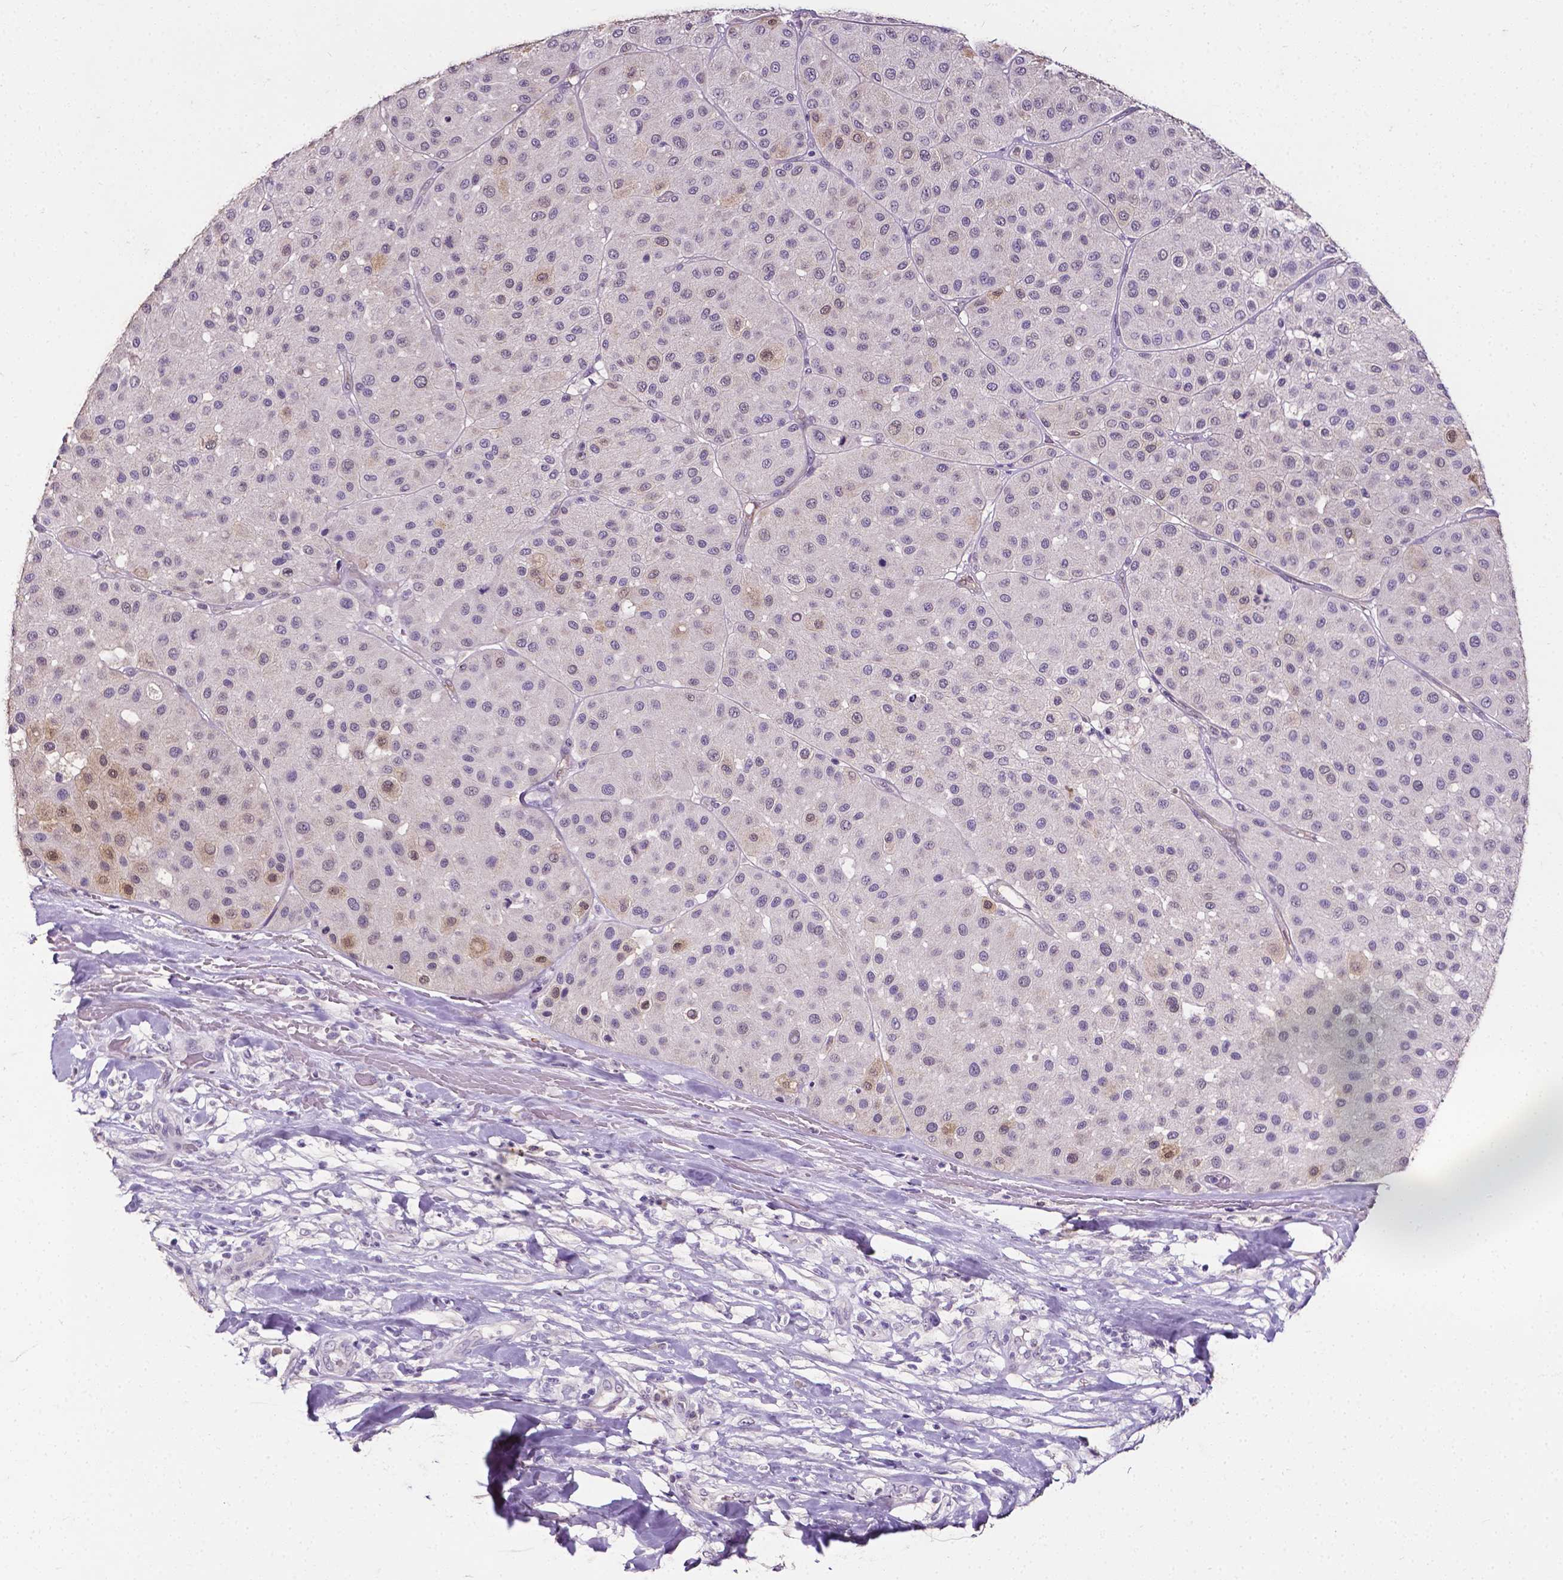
{"staining": {"intensity": "negative", "quantity": "none", "location": "none"}, "tissue": "melanoma", "cell_type": "Tumor cells", "image_type": "cancer", "snomed": [{"axis": "morphology", "description": "Malignant melanoma, Metastatic site"}, {"axis": "topography", "description": "Smooth muscle"}], "caption": "Tumor cells show no significant protein expression in malignant melanoma (metastatic site).", "gene": "PSAT1", "patient": {"sex": "male", "age": 41}}